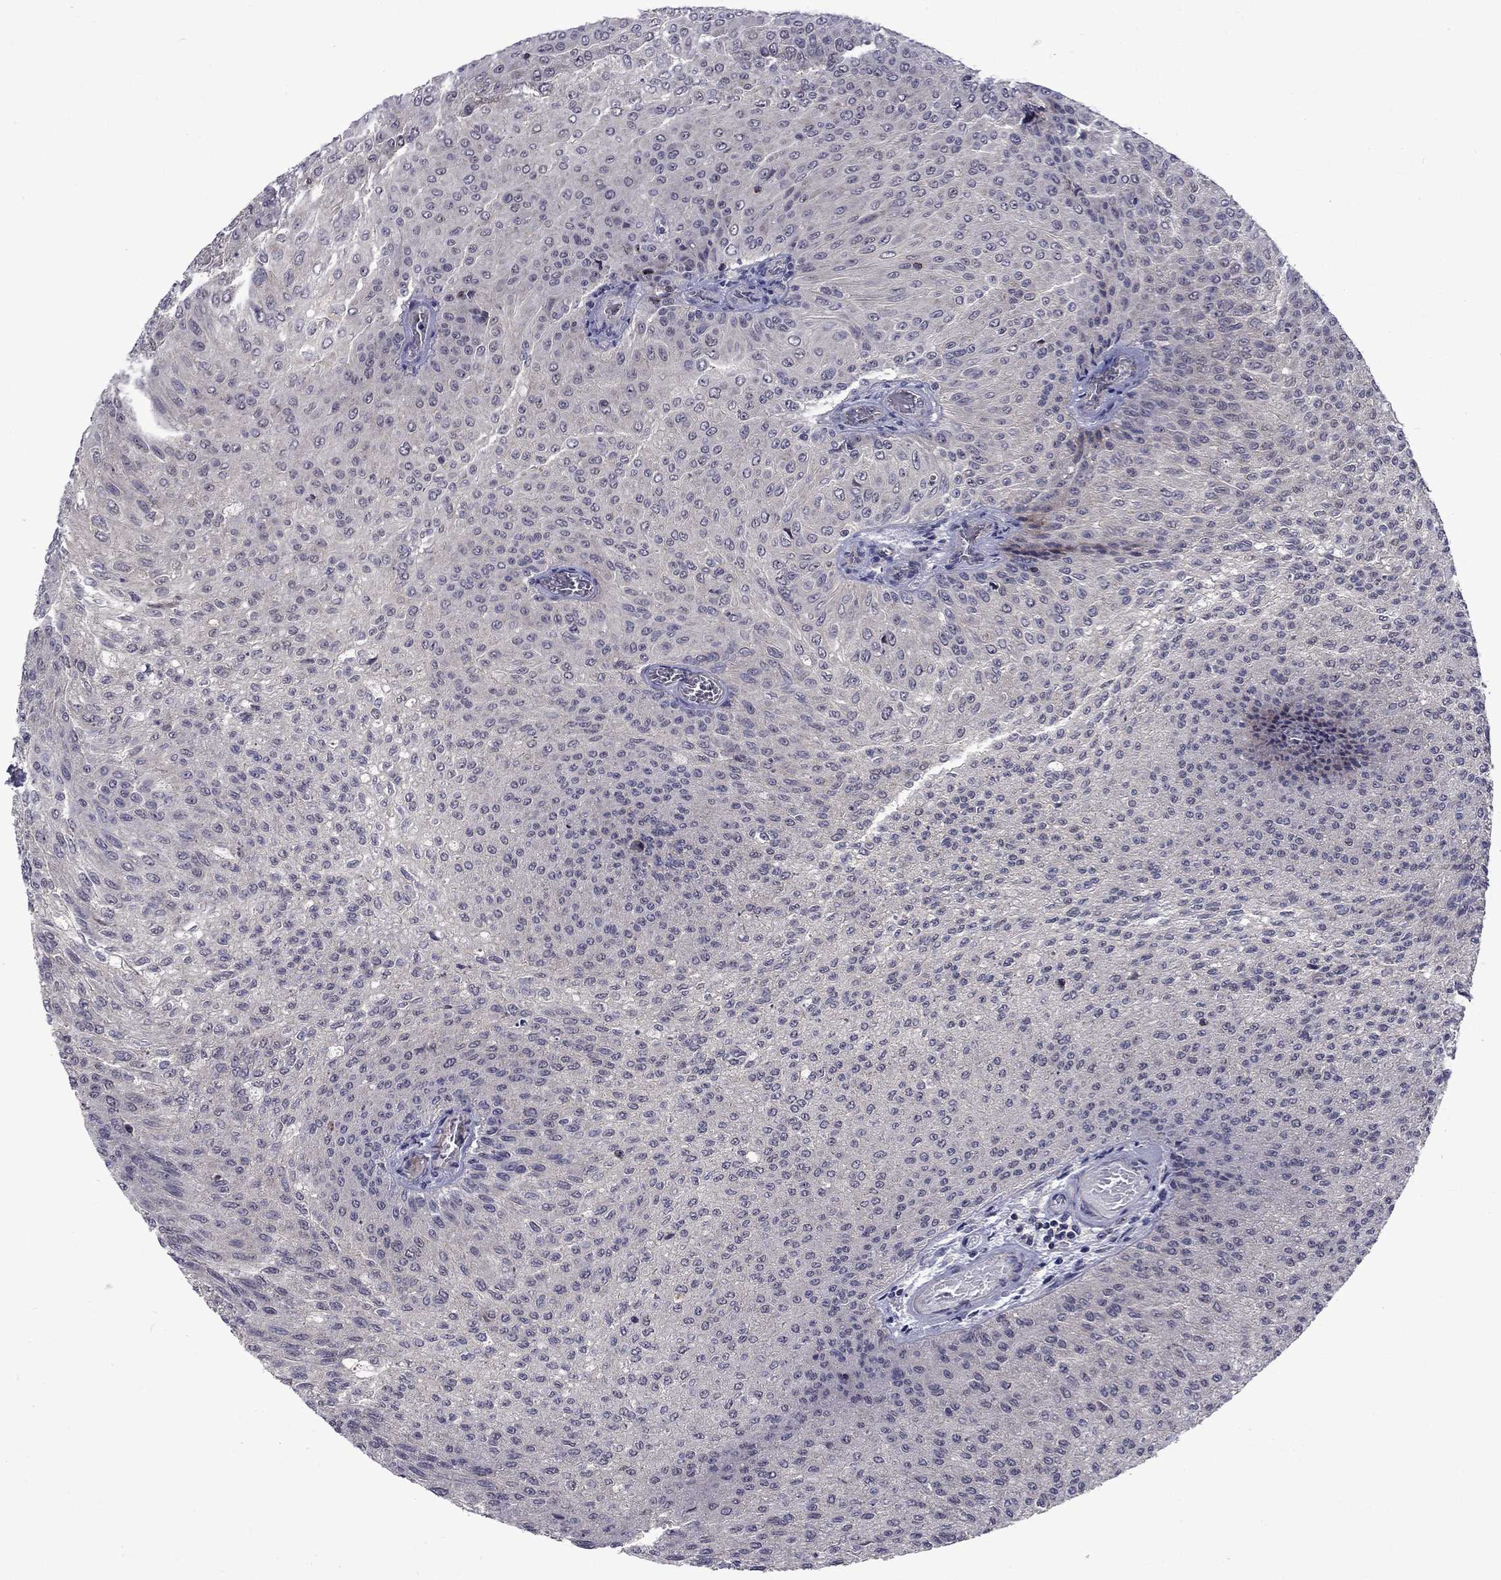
{"staining": {"intensity": "negative", "quantity": "none", "location": "none"}, "tissue": "urothelial cancer", "cell_type": "Tumor cells", "image_type": "cancer", "snomed": [{"axis": "morphology", "description": "Urothelial carcinoma, Low grade"}, {"axis": "topography", "description": "Ureter, NOS"}, {"axis": "topography", "description": "Urinary bladder"}], "caption": "Tumor cells show no significant protein expression in low-grade urothelial carcinoma.", "gene": "SNTA1", "patient": {"sex": "male", "age": 78}}